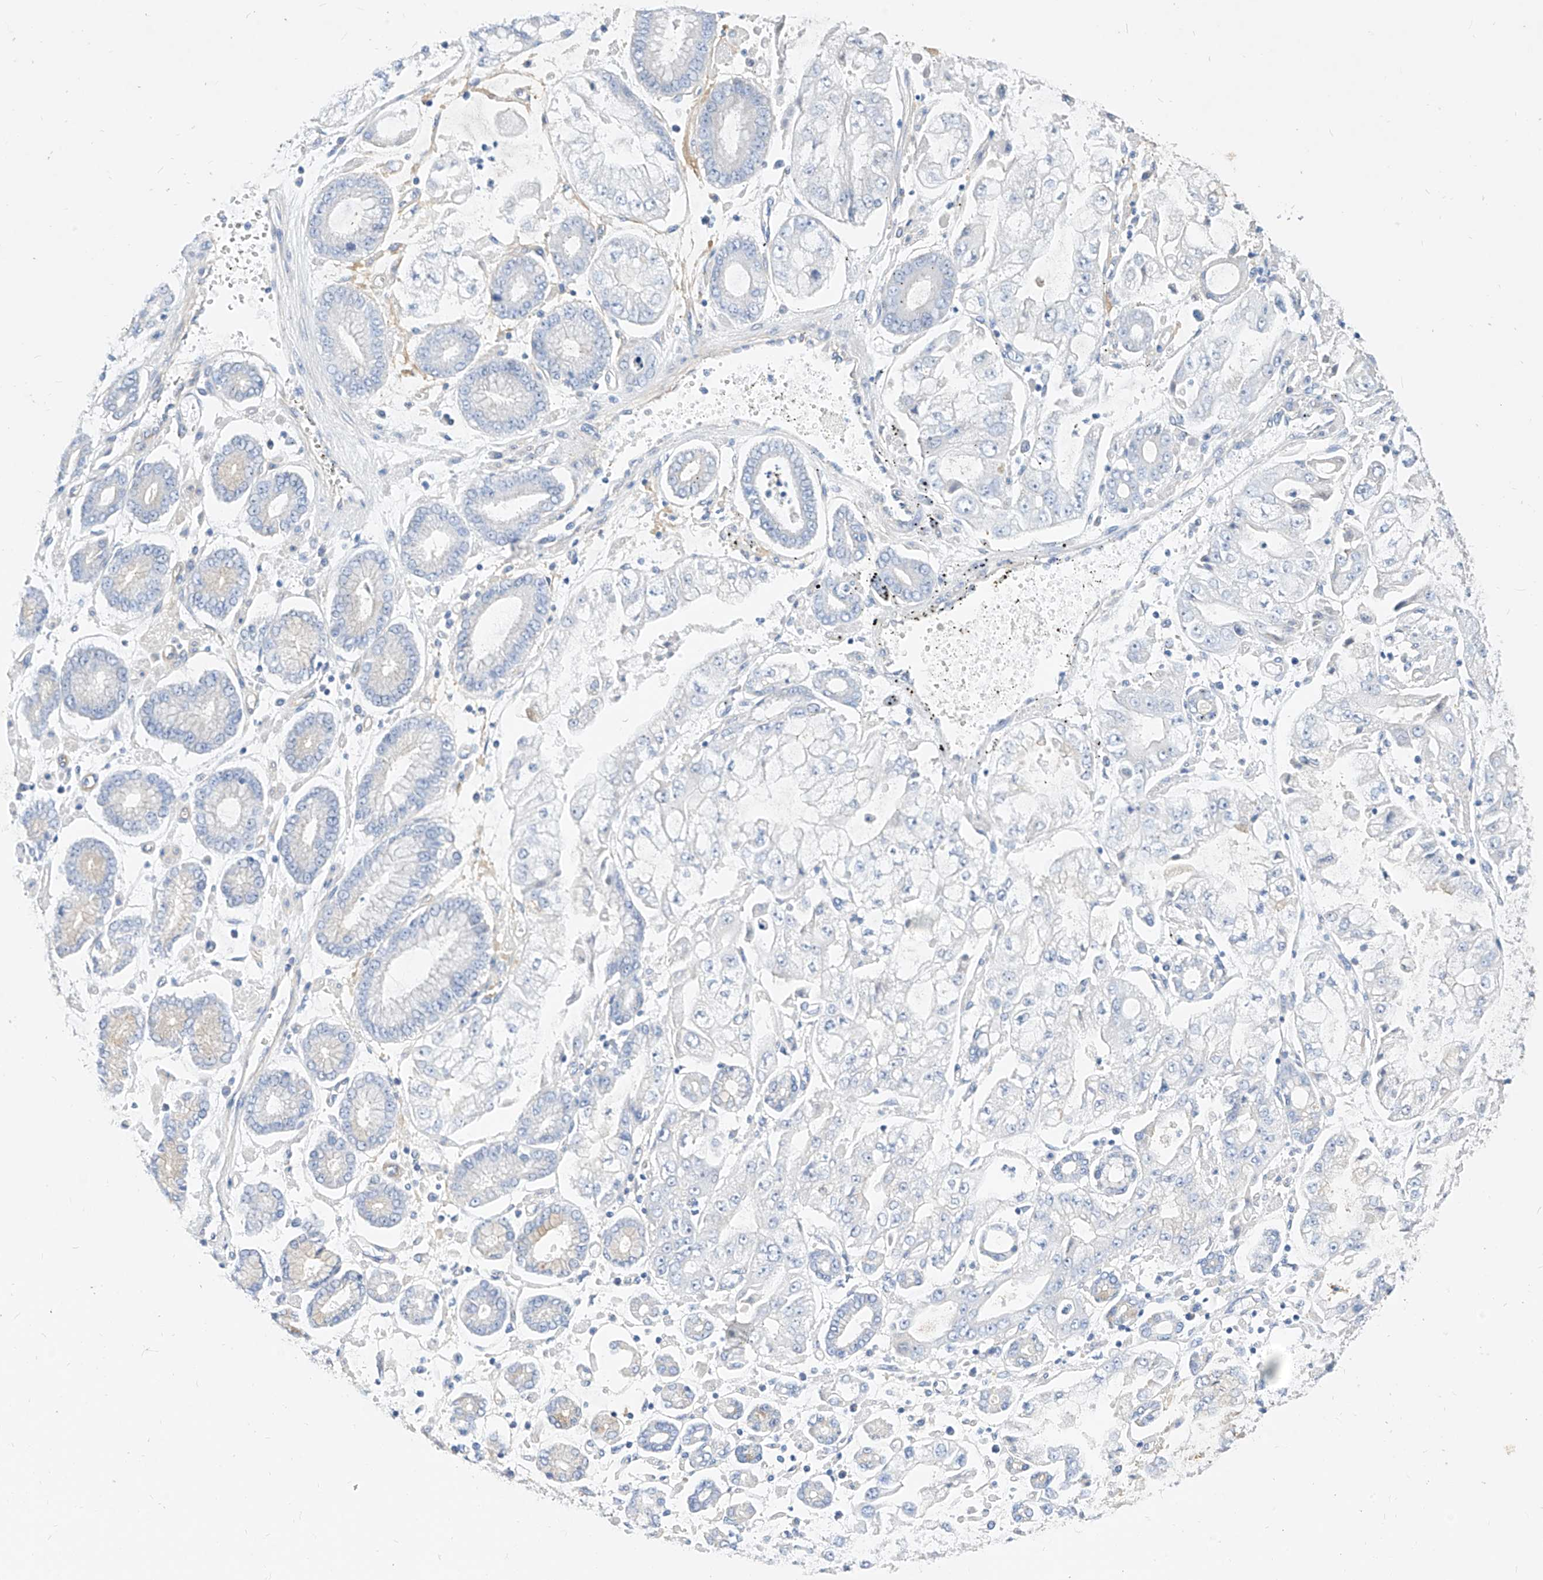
{"staining": {"intensity": "negative", "quantity": "none", "location": "none"}, "tissue": "stomach cancer", "cell_type": "Tumor cells", "image_type": "cancer", "snomed": [{"axis": "morphology", "description": "Adenocarcinoma, NOS"}, {"axis": "topography", "description": "Stomach"}], "caption": "Protein analysis of stomach adenocarcinoma shows no significant expression in tumor cells.", "gene": "SCGB2A1", "patient": {"sex": "male", "age": 76}}